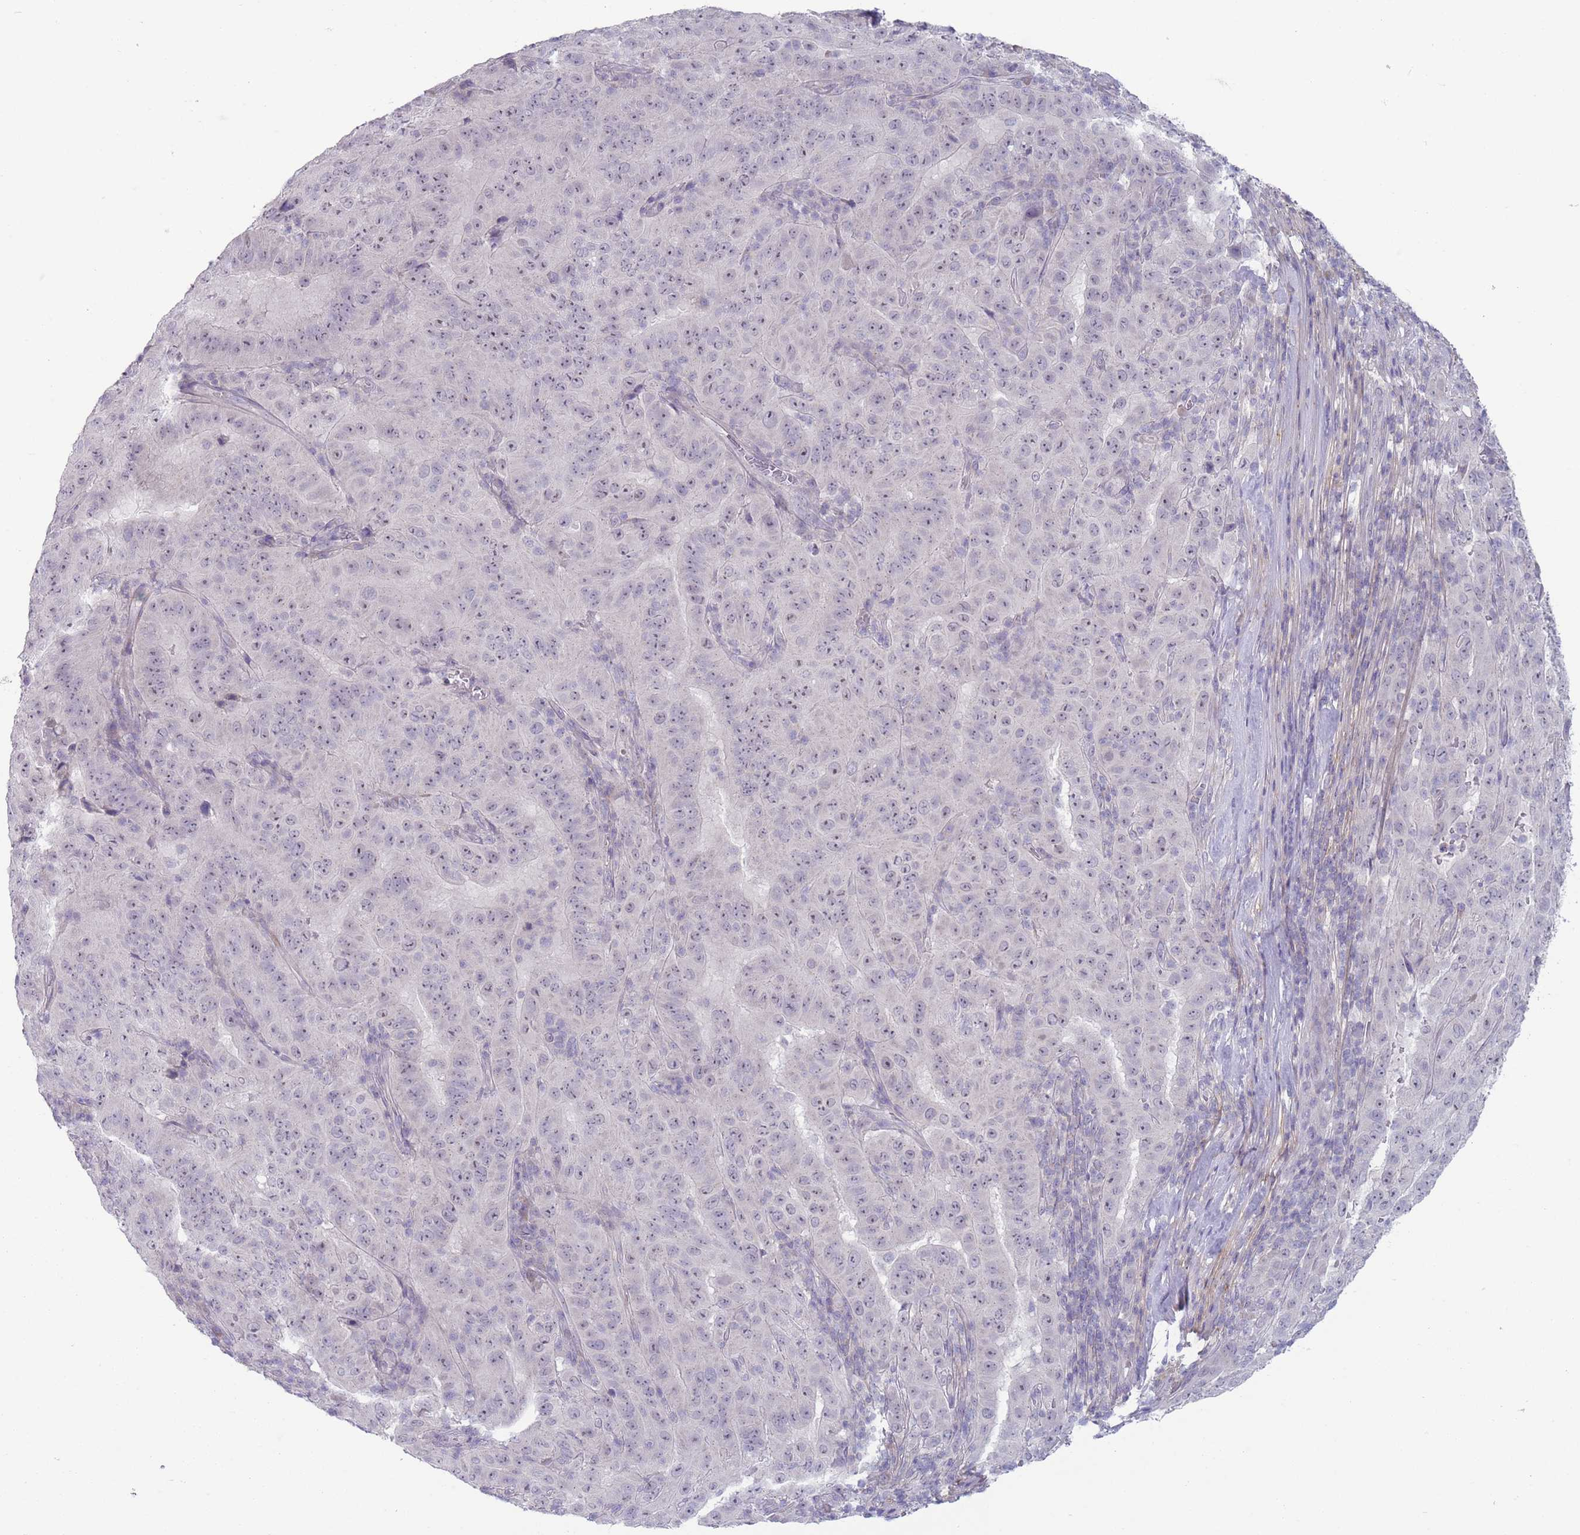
{"staining": {"intensity": "negative", "quantity": "none", "location": "none"}, "tissue": "pancreatic cancer", "cell_type": "Tumor cells", "image_type": "cancer", "snomed": [{"axis": "morphology", "description": "Adenocarcinoma, NOS"}, {"axis": "topography", "description": "Pancreas"}], "caption": "Protein analysis of pancreatic cancer (adenocarcinoma) exhibits no significant staining in tumor cells. The staining was performed using DAB to visualize the protein expression in brown, while the nuclei were stained in blue with hematoxylin (Magnification: 20x).", "gene": "PAIP2B", "patient": {"sex": "male", "age": 63}}